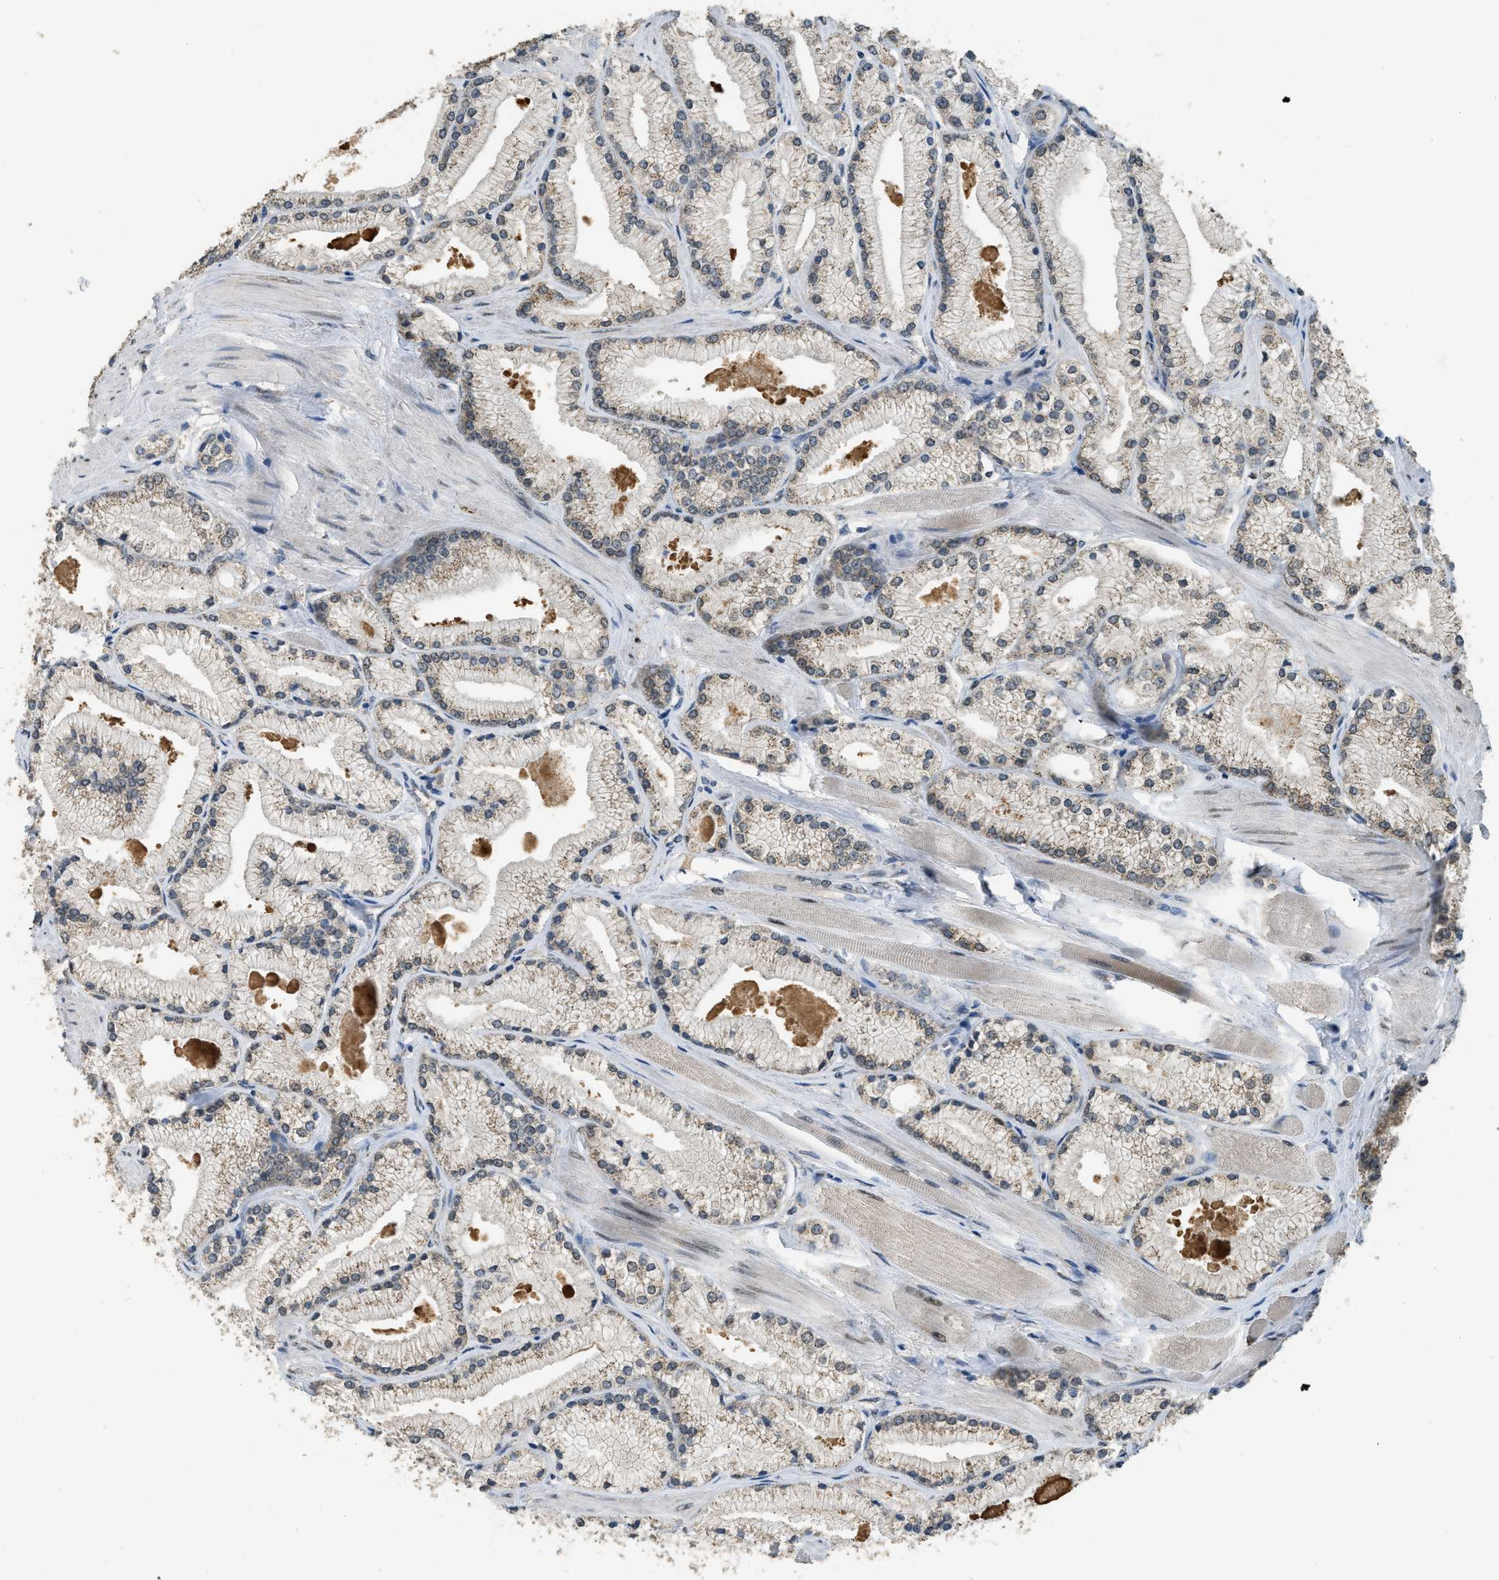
{"staining": {"intensity": "moderate", "quantity": ">75%", "location": "cytoplasmic/membranous"}, "tissue": "prostate cancer", "cell_type": "Tumor cells", "image_type": "cancer", "snomed": [{"axis": "morphology", "description": "Adenocarcinoma, High grade"}, {"axis": "topography", "description": "Prostate"}], "caption": "This photomicrograph shows immunohistochemistry staining of prostate high-grade adenocarcinoma, with medium moderate cytoplasmic/membranous staining in about >75% of tumor cells.", "gene": "IPO7", "patient": {"sex": "male", "age": 50}}